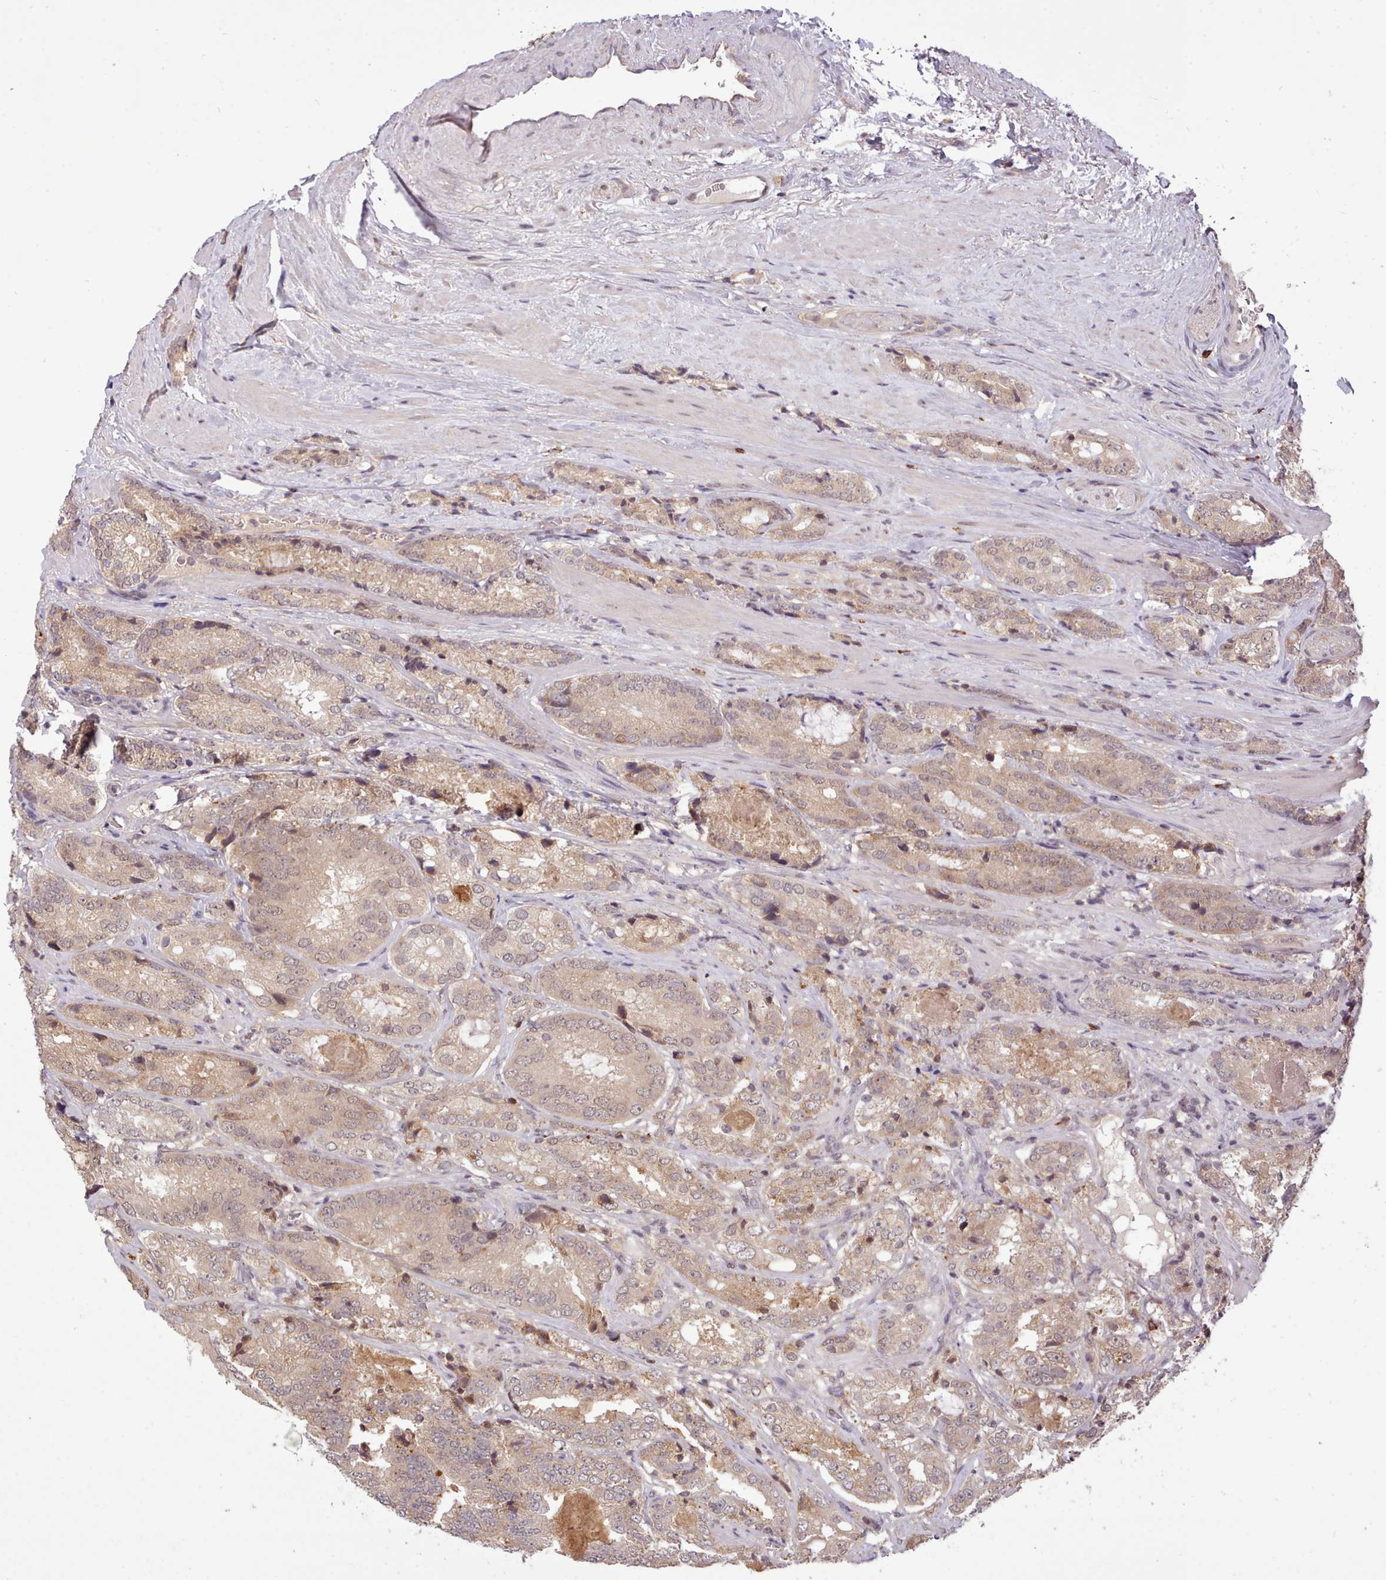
{"staining": {"intensity": "weak", "quantity": ">75%", "location": "cytoplasmic/membranous"}, "tissue": "prostate cancer", "cell_type": "Tumor cells", "image_type": "cancer", "snomed": [{"axis": "morphology", "description": "Adenocarcinoma, High grade"}, {"axis": "topography", "description": "Prostate"}], "caption": "High-magnification brightfield microscopy of prostate high-grade adenocarcinoma stained with DAB (brown) and counterstained with hematoxylin (blue). tumor cells exhibit weak cytoplasmic/membranous expression is appreciated in approximately>75% of cells.", "gene": "ARL17A", "patient": {"sex": "male", "age": 63}}